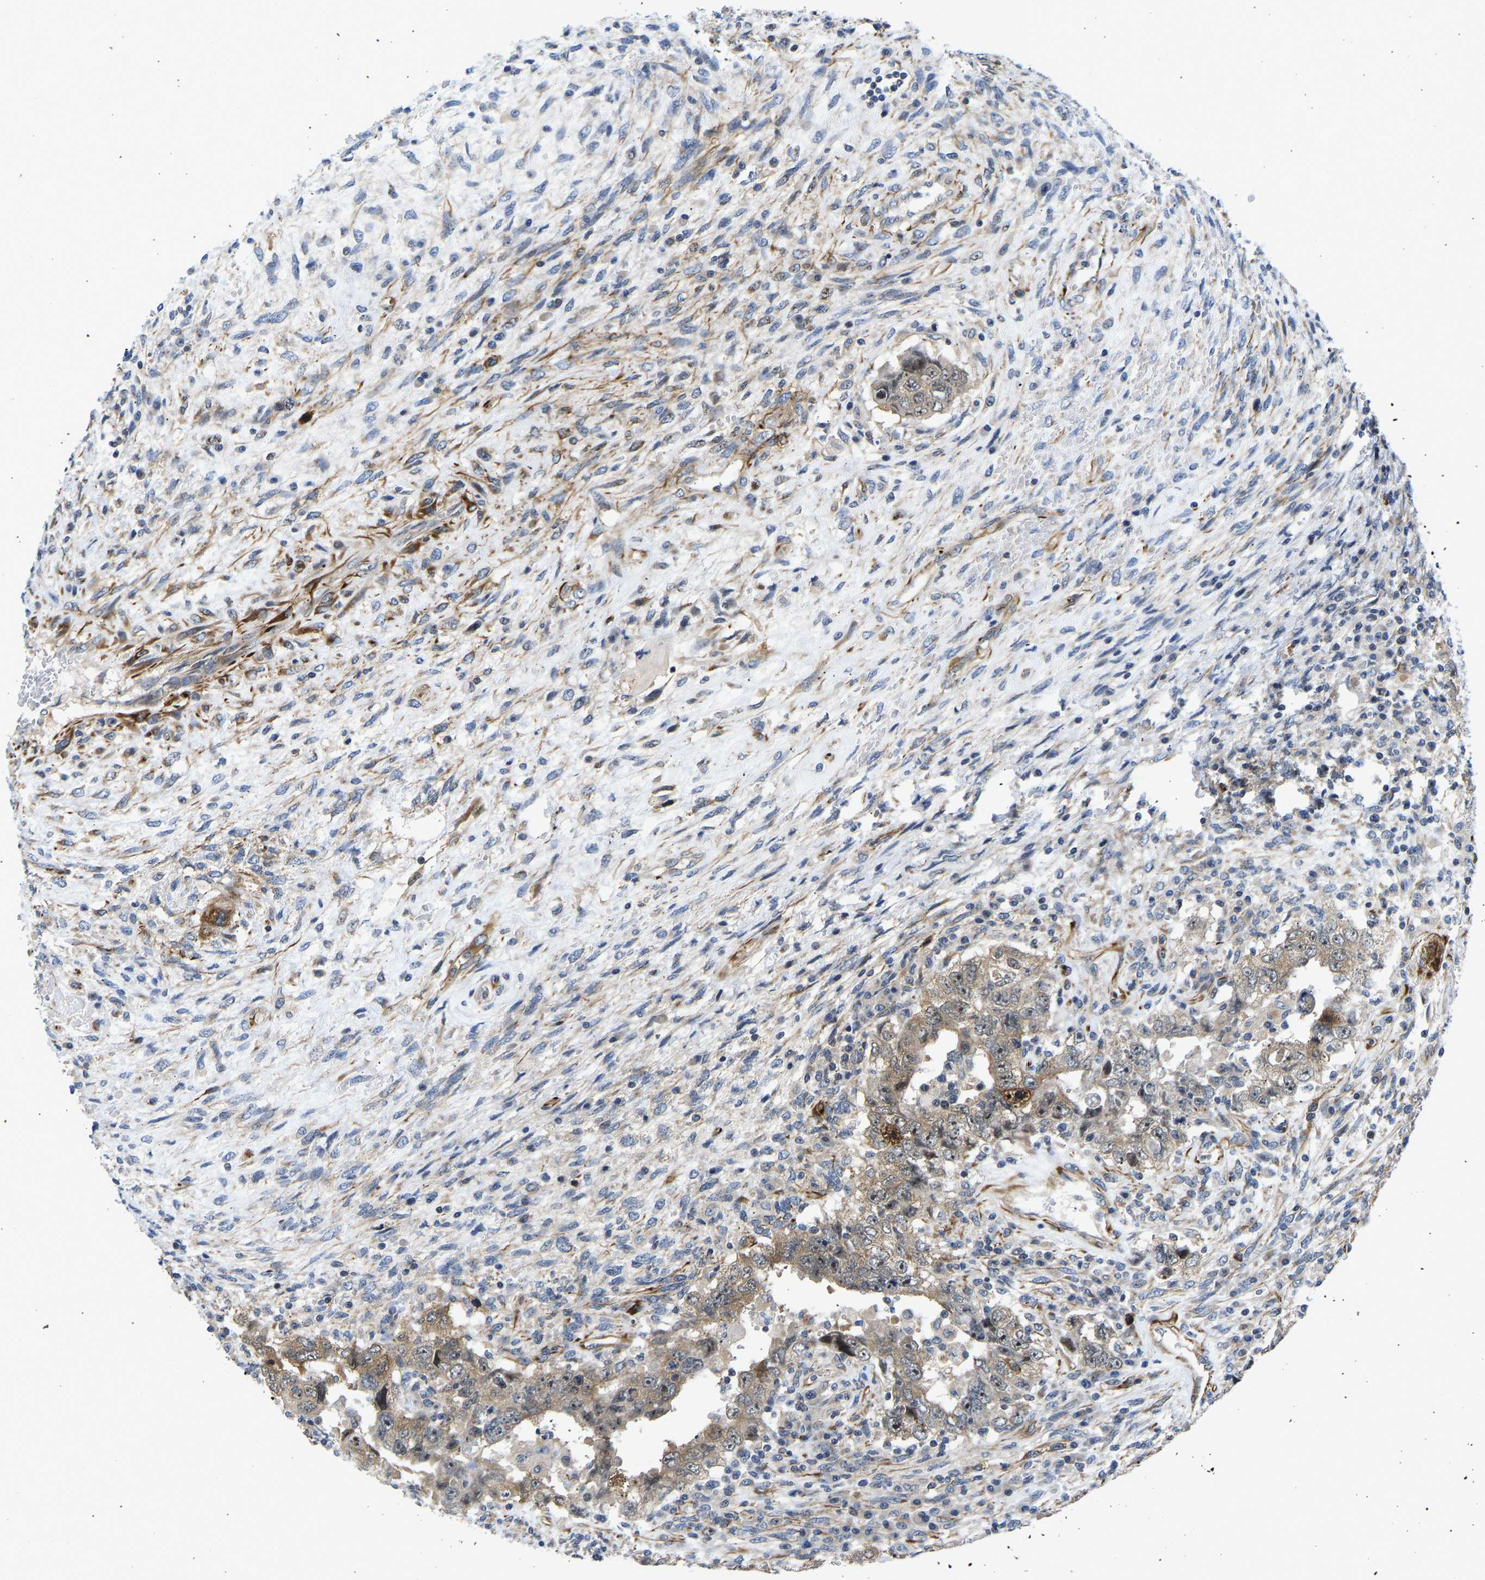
{"staining": {"intensity": "weak", "quantity": "25%-75%", "location": "nuclear"}, "tissue": "testis cancer", "cell_type": "Tumor cells", "image_type": "cancer", "snomed": [{"axis": "morphology", "description": "Carcinoma, Embryonal, NOS"}, {"axis": "topography", "description": "Testis"}], "caption": "This image reveals immunohistochemistry (IHC) staining of human testis embryonal carcinoma, with low weak nuclear positivity in approximately 25%-75% of tumor cells.", "gene": "RESF1", "patient": {"sex": "male", "age": 26}}